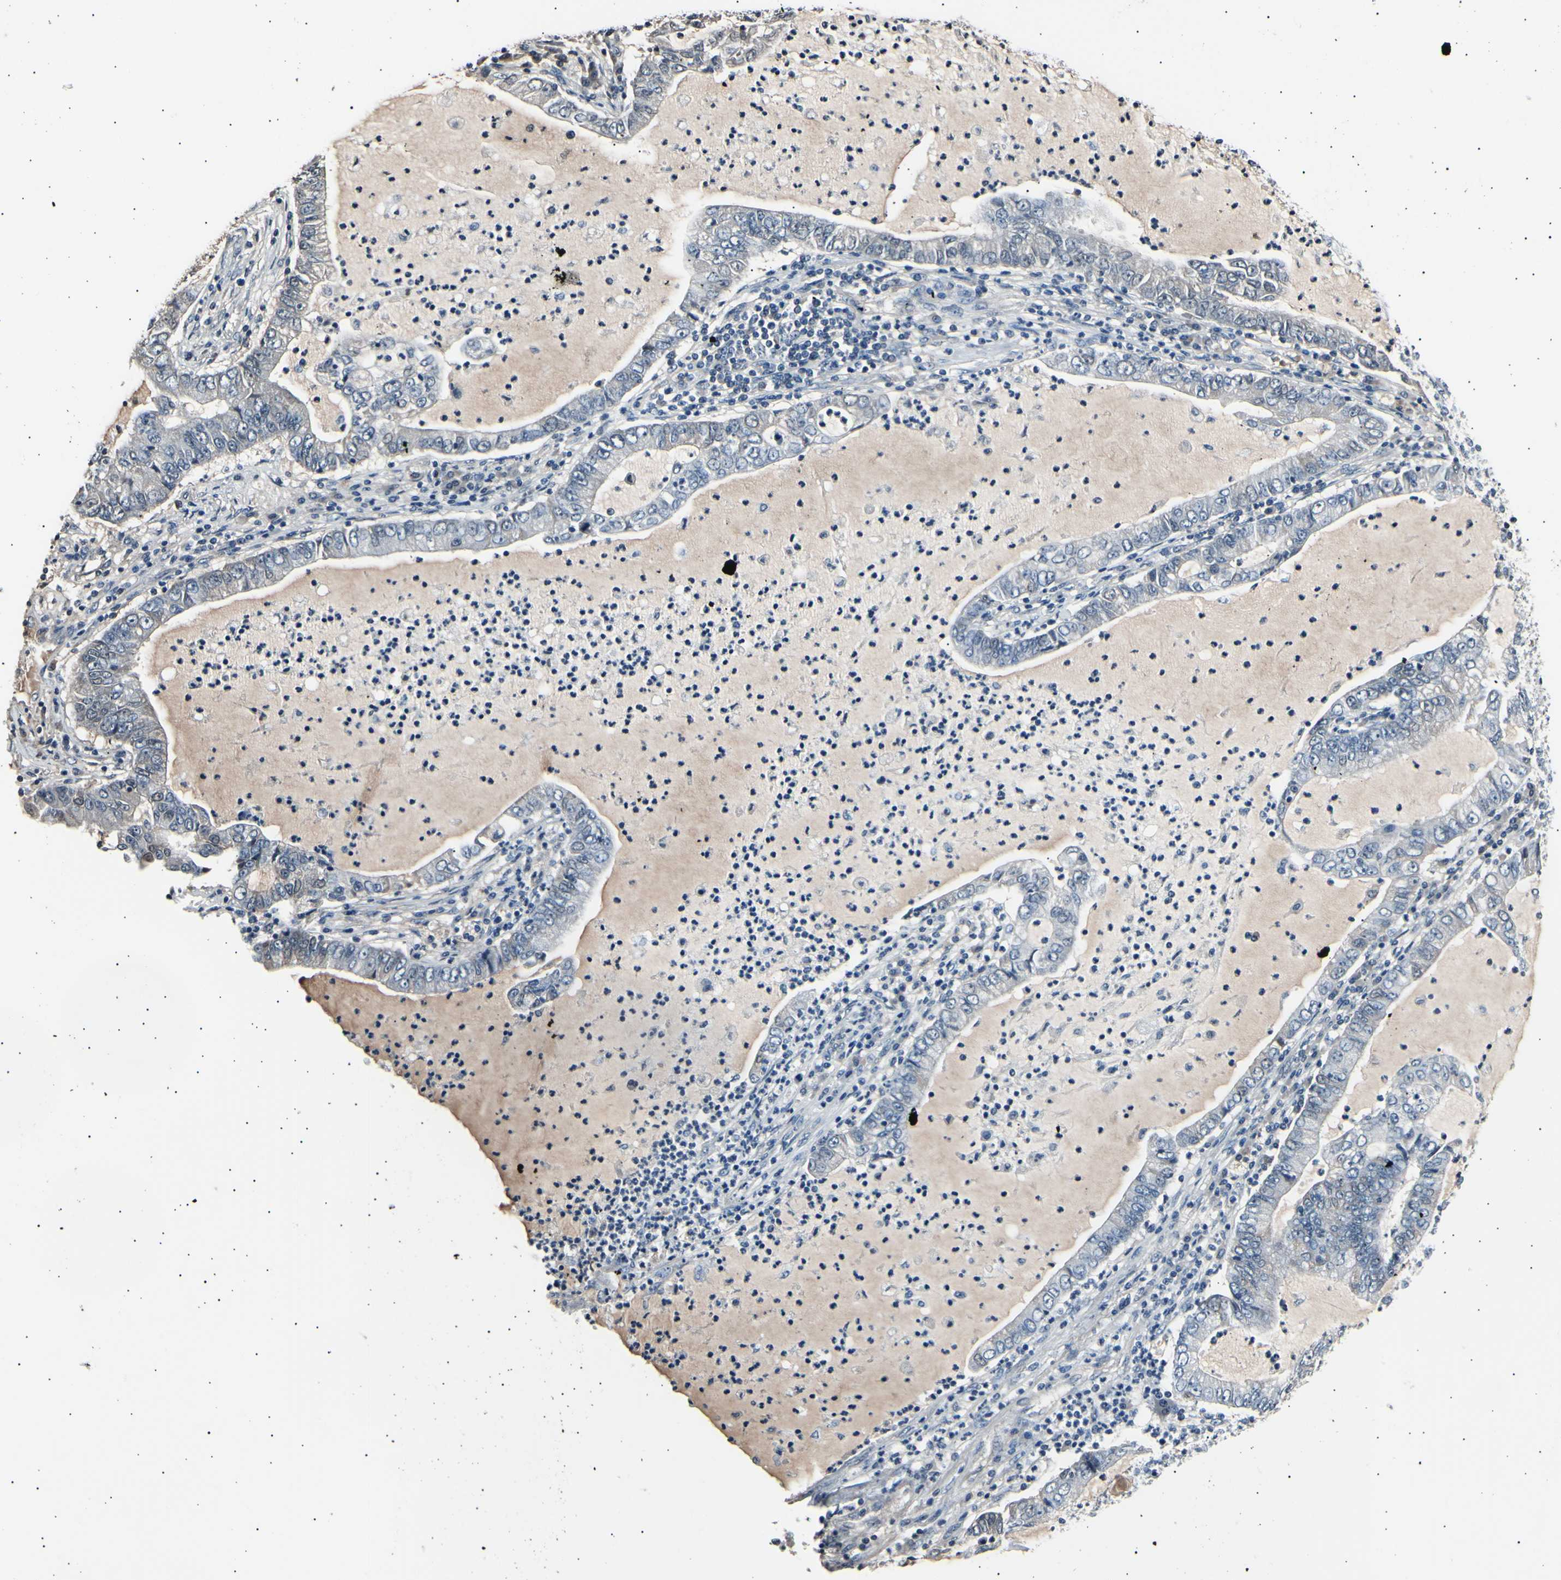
{"staining": {"intensity": "negative", "quantity": "none", "location": "none"}, "tissue": "lung cancer", "cell_type": "Tumor cells", "image_type": "cancer", "snomed": [{"axis": "morphology", "description": "Adenocarcinoma, NOS"}, {"axis": "topography", "description": "Lung"}], "caption": "Adenocarcinoma (lung) was stained to show a protein in brown. There is no significant staining in tumor cells.", "gene": "AK1", "patient": {"sex": "female", "age": 51}}